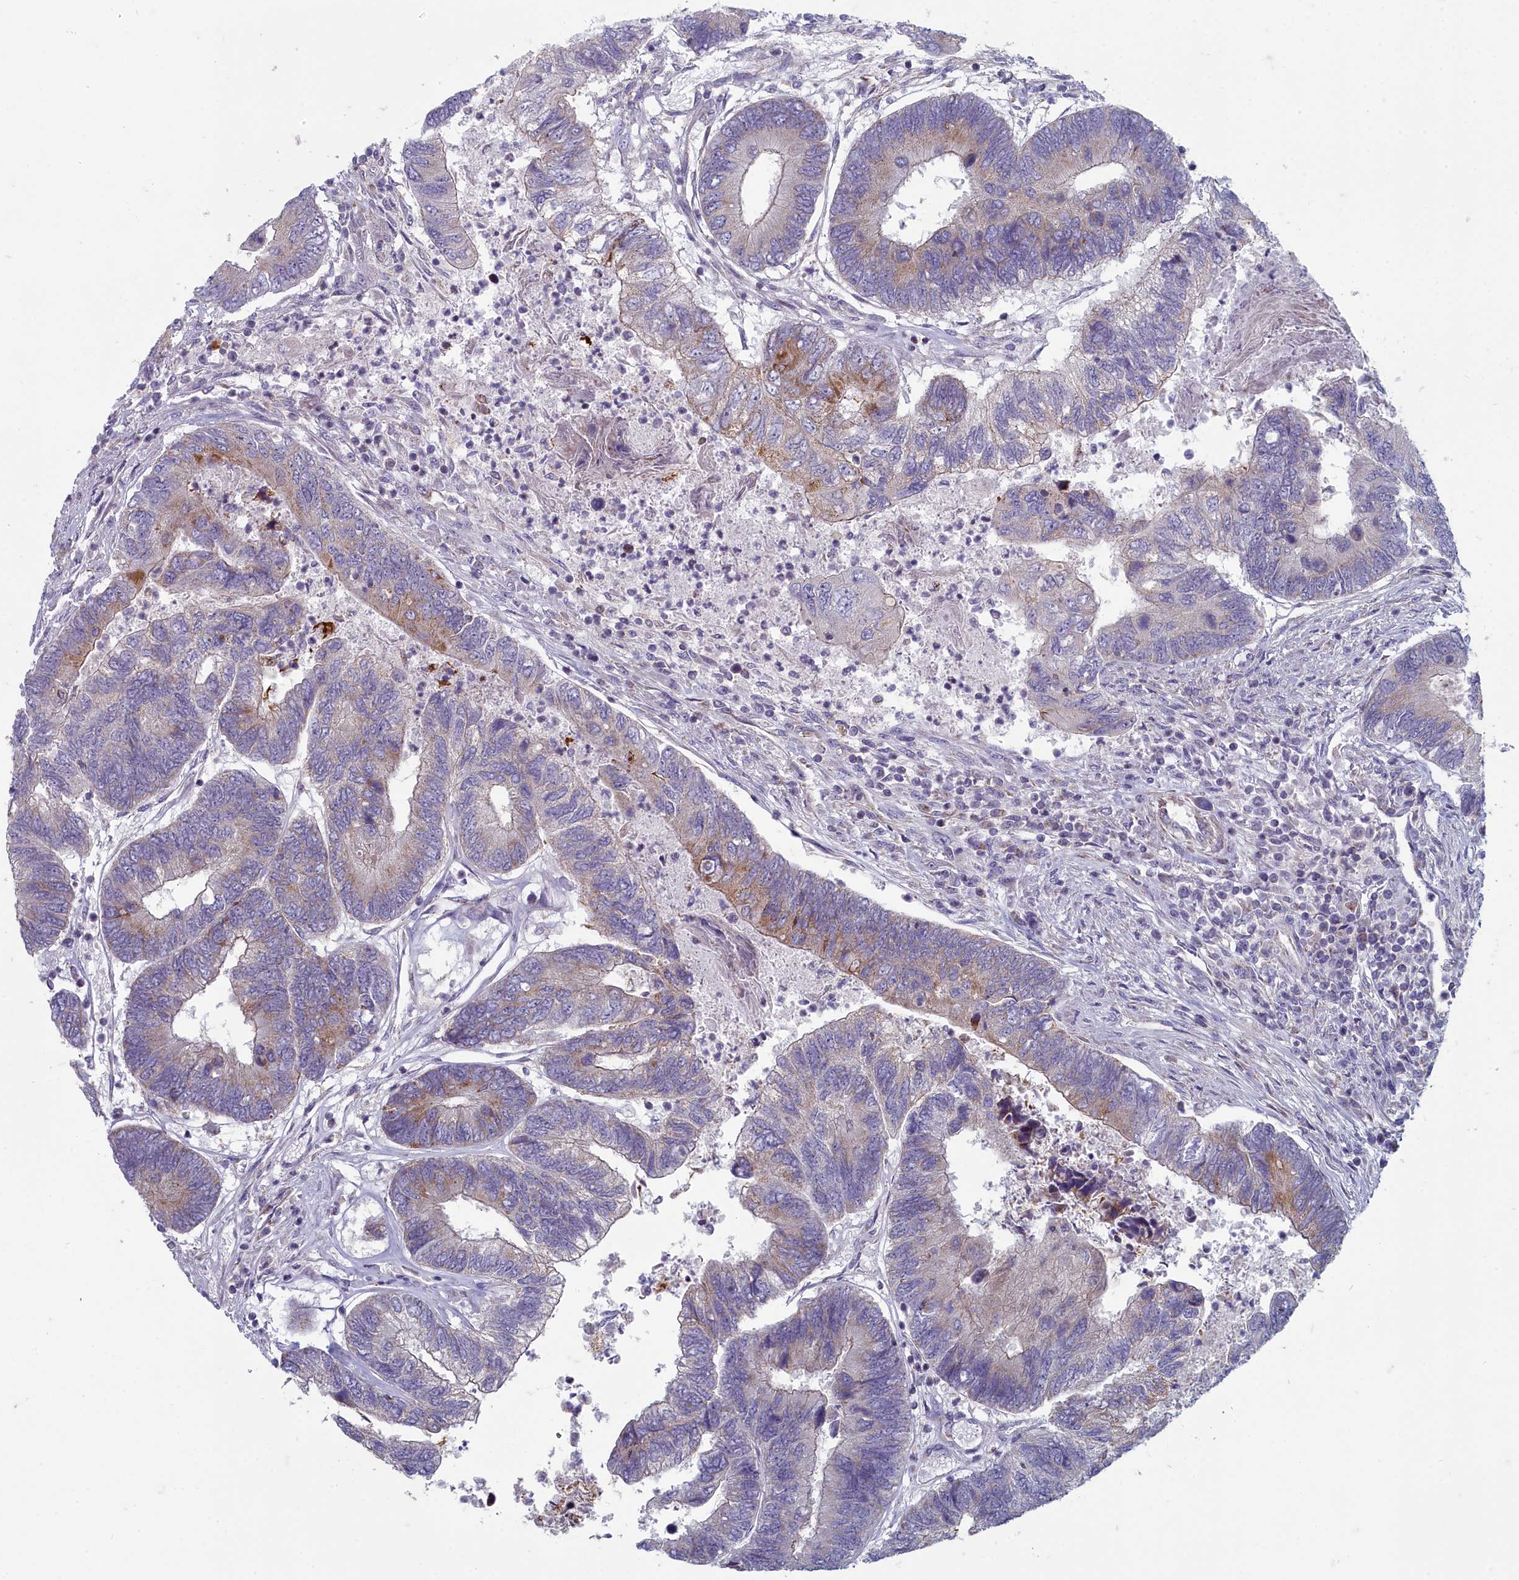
{"staining": {"intensity": "weak", "quantity": "<25%", "location": "cytoplasmic/membranous"}, "tissue": "colorectal cancer", "cell_type": "Tumor cells", "image_type": "cancer", "snomed": [{"axis": "morphology", "description": "Adenocarcinoma, NOS"}, {"axis": "topography", "description": "Colon"}], "caption": "The micrograph reveals no significant staining in tumor cells of colorectal cancer (adenocarcinoma).", "gene": "INSYN2A", "patient": {"sex": "female", "age": 67}}